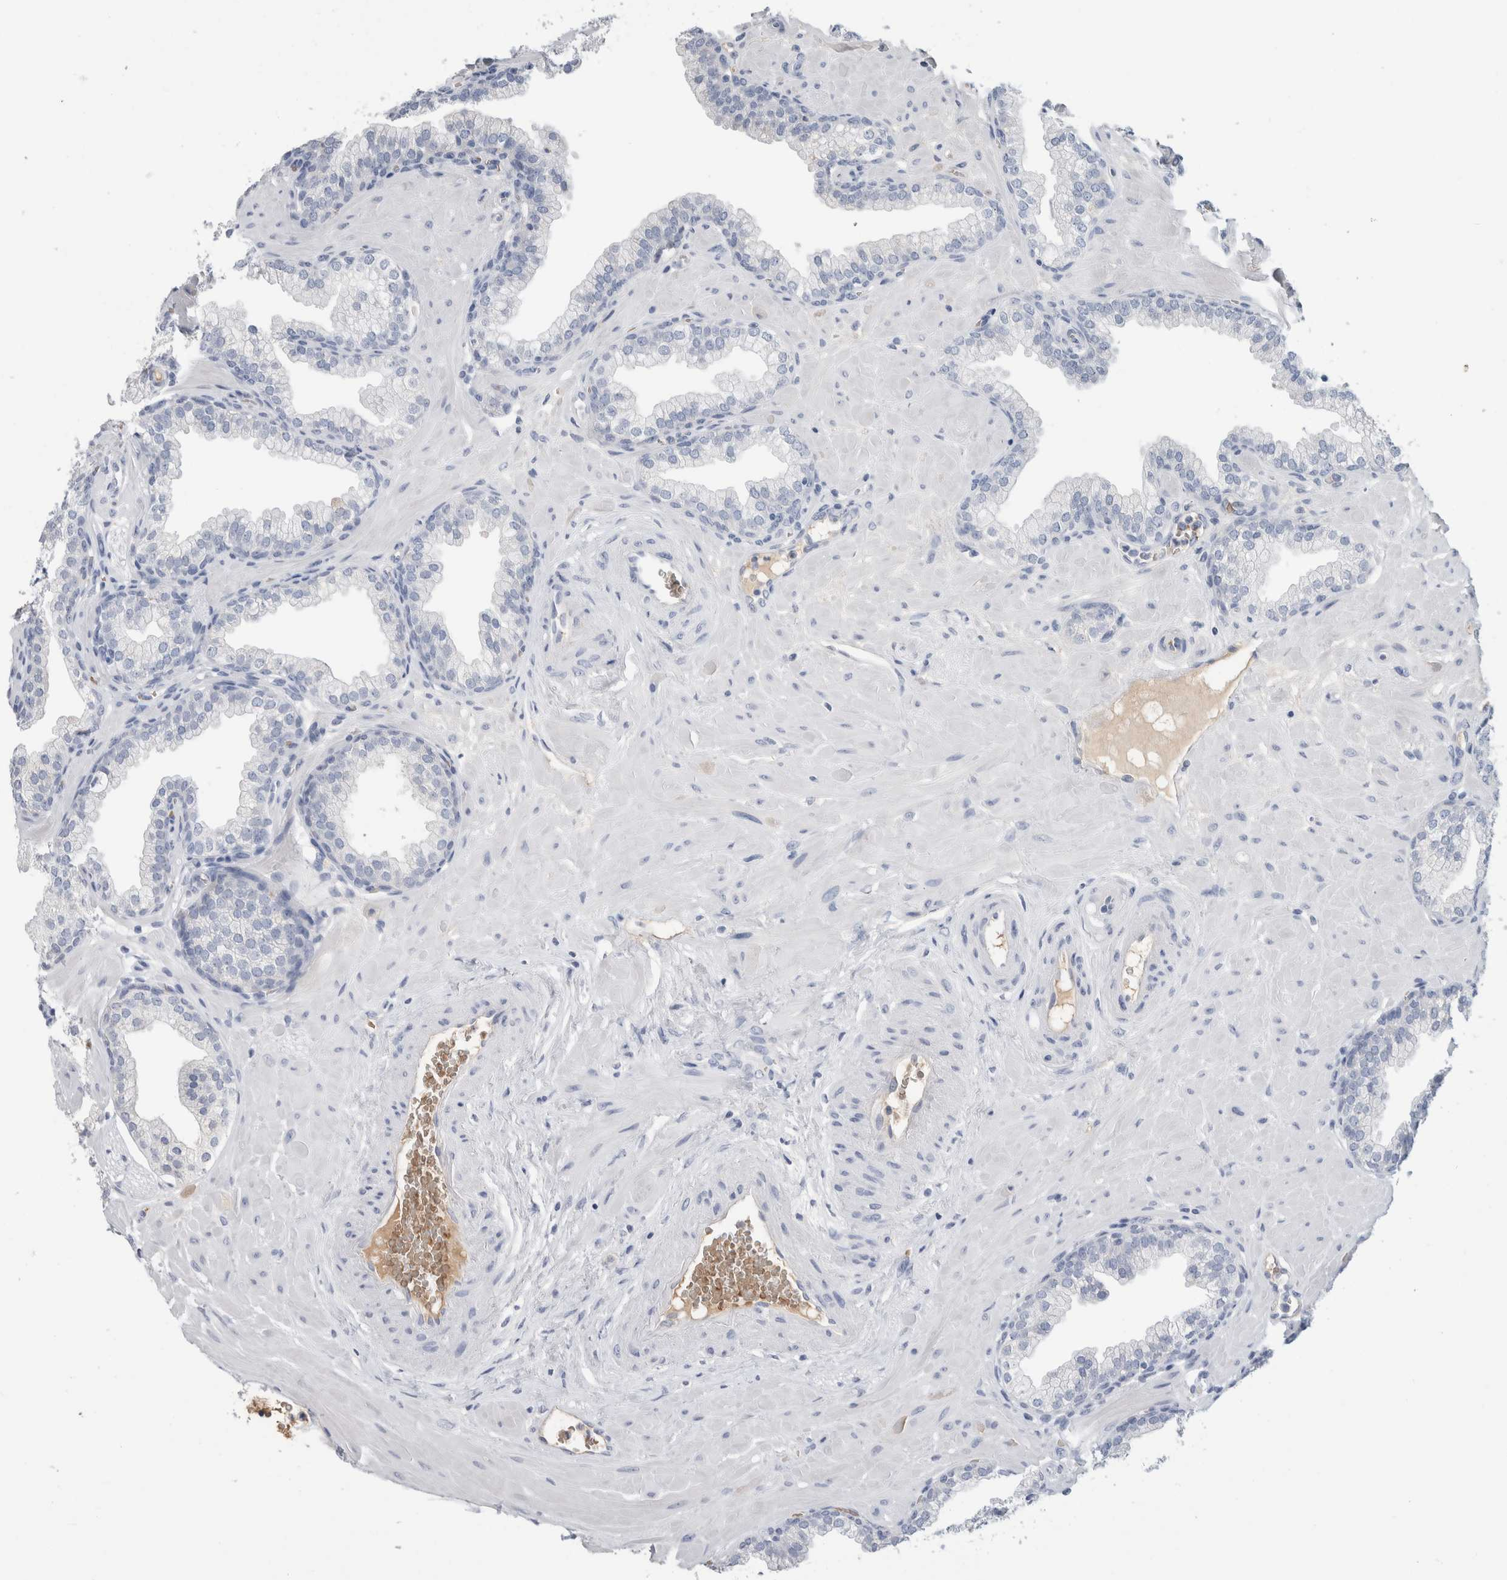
{"staining": {"intensity": "negative", "quantity": "none", "location": "none"}, "tissue": "prostate", "cell_type": "Glandular cells", "image_type": "normal", "snomed": [{"axis": "morphology", "description": "Normal tissue, NOS"}, {"axis": "morphology", "description": "Urothelial carcinoma, Low grade"}, {"axis": "topography", "description": "Urinary bladder"}, {"axis": "topography", "description": "Prostate"}], "caption": "Immunohistochemistry of normal human prostate shows no staining in glandular cells.", "gene": "CA1", "patient": {"sex": "male", "age": 60}}